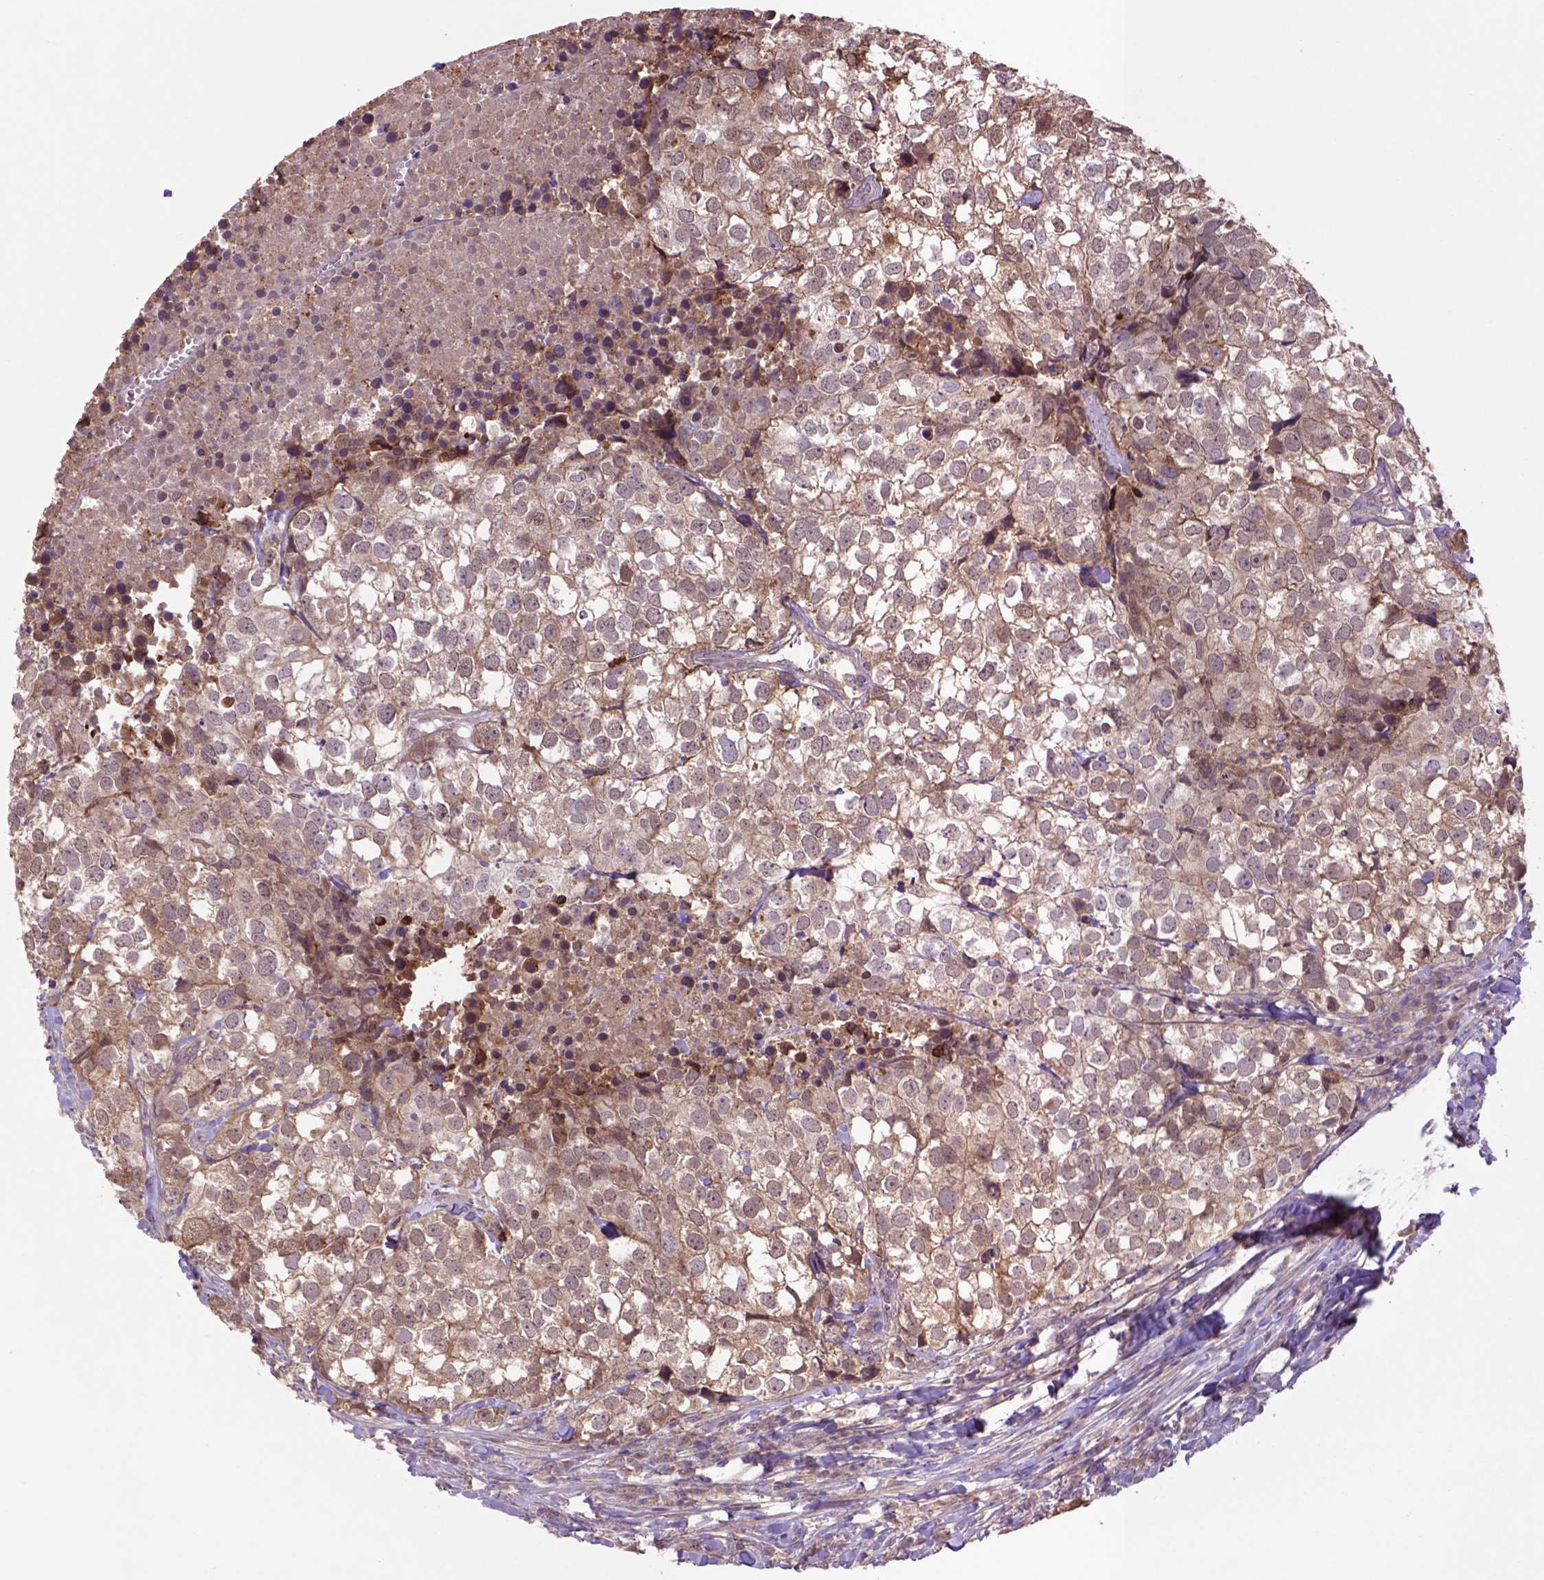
{"staining": {"intensity": "moderate", "quantity": ">75%", "location": "cytoplasmic/membranous"}, "tissue": "breast cancer", "cell_type": "Tumor cells", "image_type": "cancer", "snomed": [{"axis": "morphology", "description": "Duct carcinoma"}, {"axis": "topography", "description": "Breast"}], "caption": "This image demonstrates infiltrating ductal carcinoma (breast) stained with immunohistochemistry (IHC) to label a protein in brown. The cytoplasmic/membranous of tumor cells show moderate positivity for the protein. Nuclei are counter-stained blue.", "gene": "HSPBP1", "patient": {"sex": "female", "age": 30}}